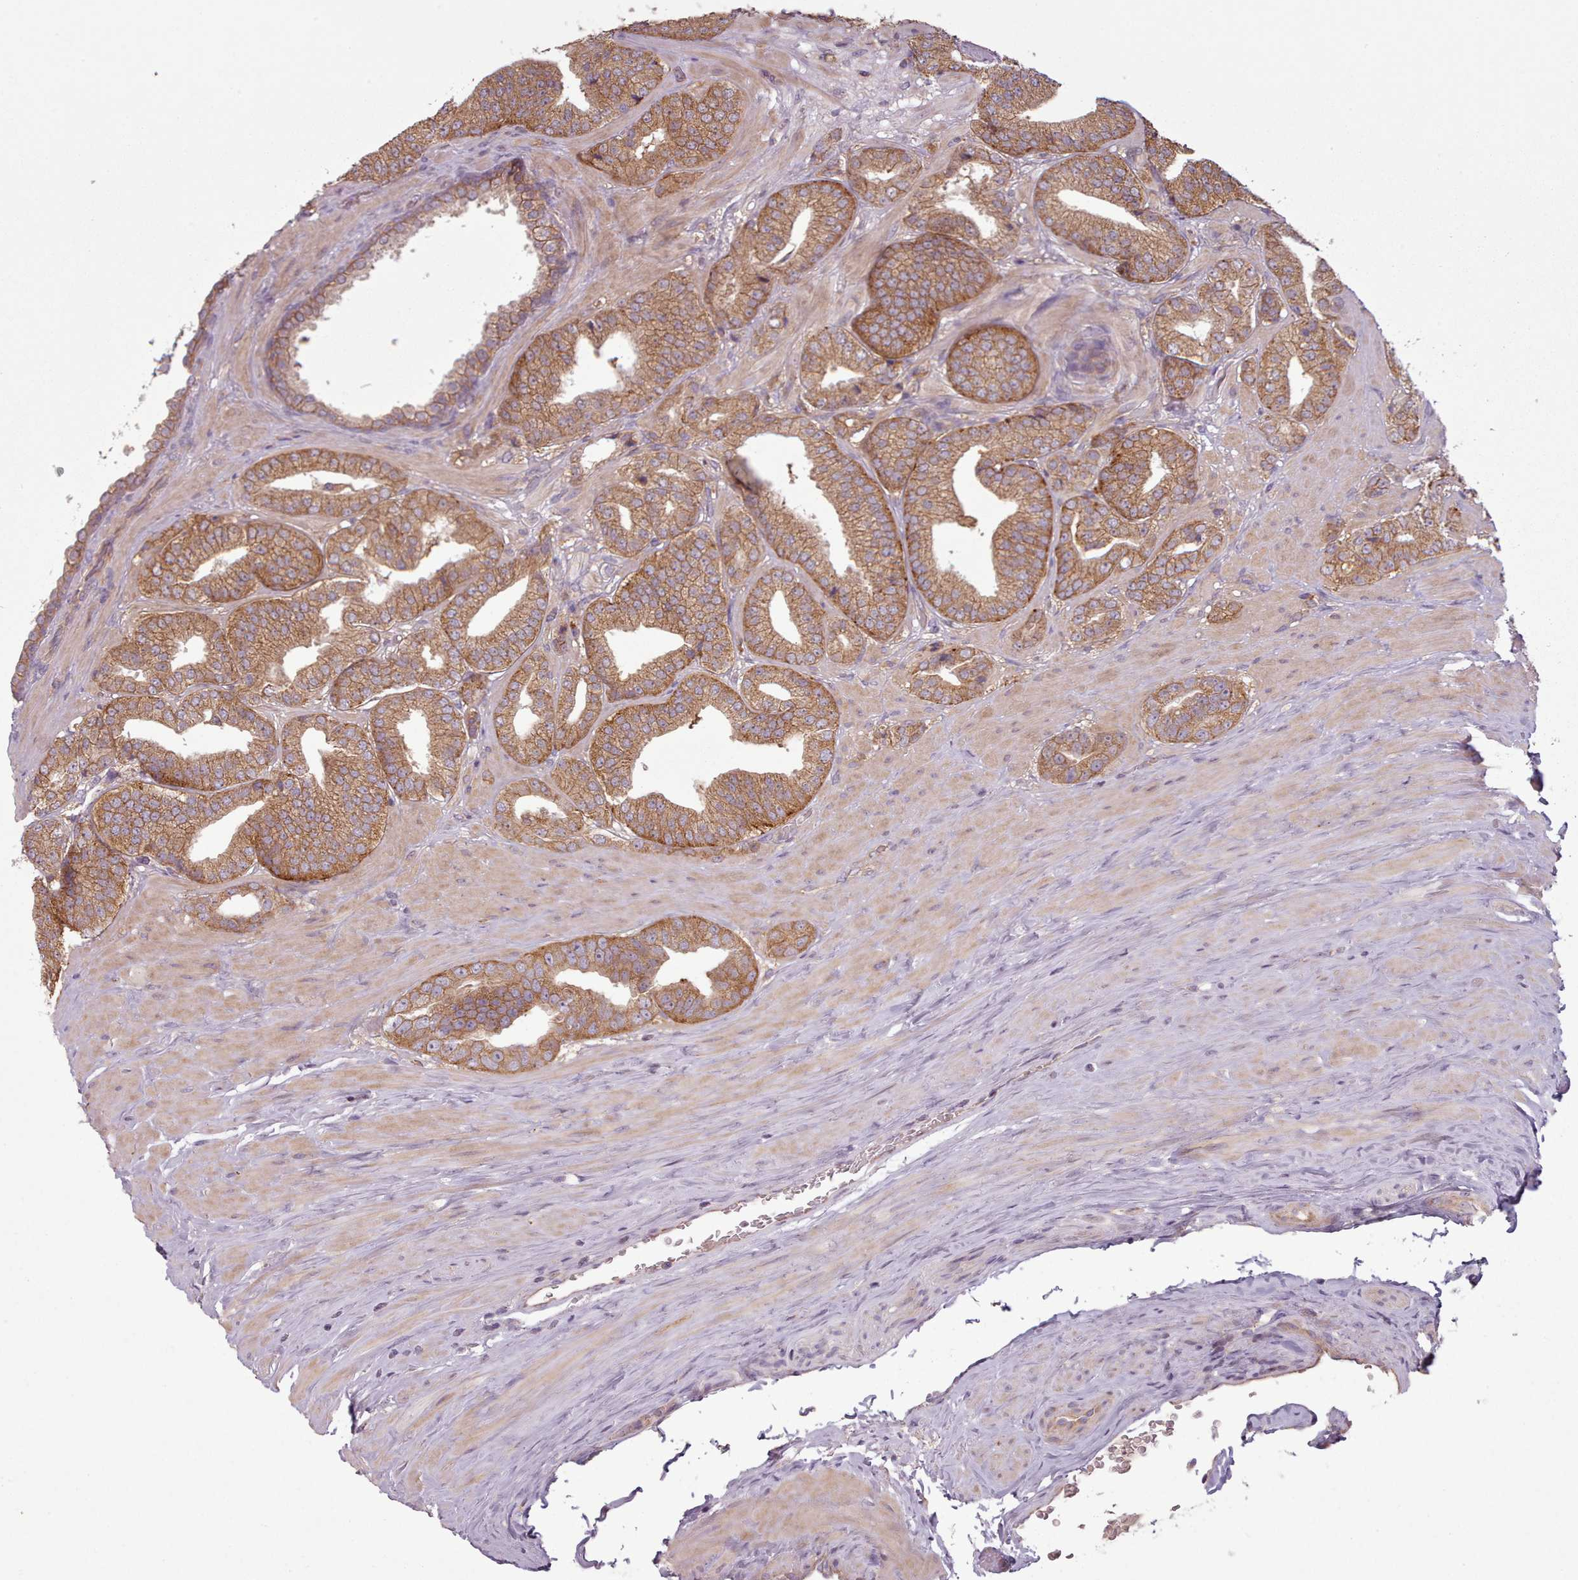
{"staining": {"intensity": "moderate", "quantity": ">75%", "location": "cytoplasmic/membranous"}, "tissue": "prostate cancer", "cell_type": "Tumor cells", "image_type": "cancer", "snomed": [{"axis": "morphology", "description": "Adenocarcinoma, High grade"}, {"axis": "topography", "description": "Prostate"}], "caption": "The photomicrograph reveals a brown stain indicating the presence of a protein in the cytoplasmic/membranous of tumor cells in prostate high-grade adenocarcinoma.", "gene": "NT5DC2", "patient": {"sex": "male", "age": 63}}